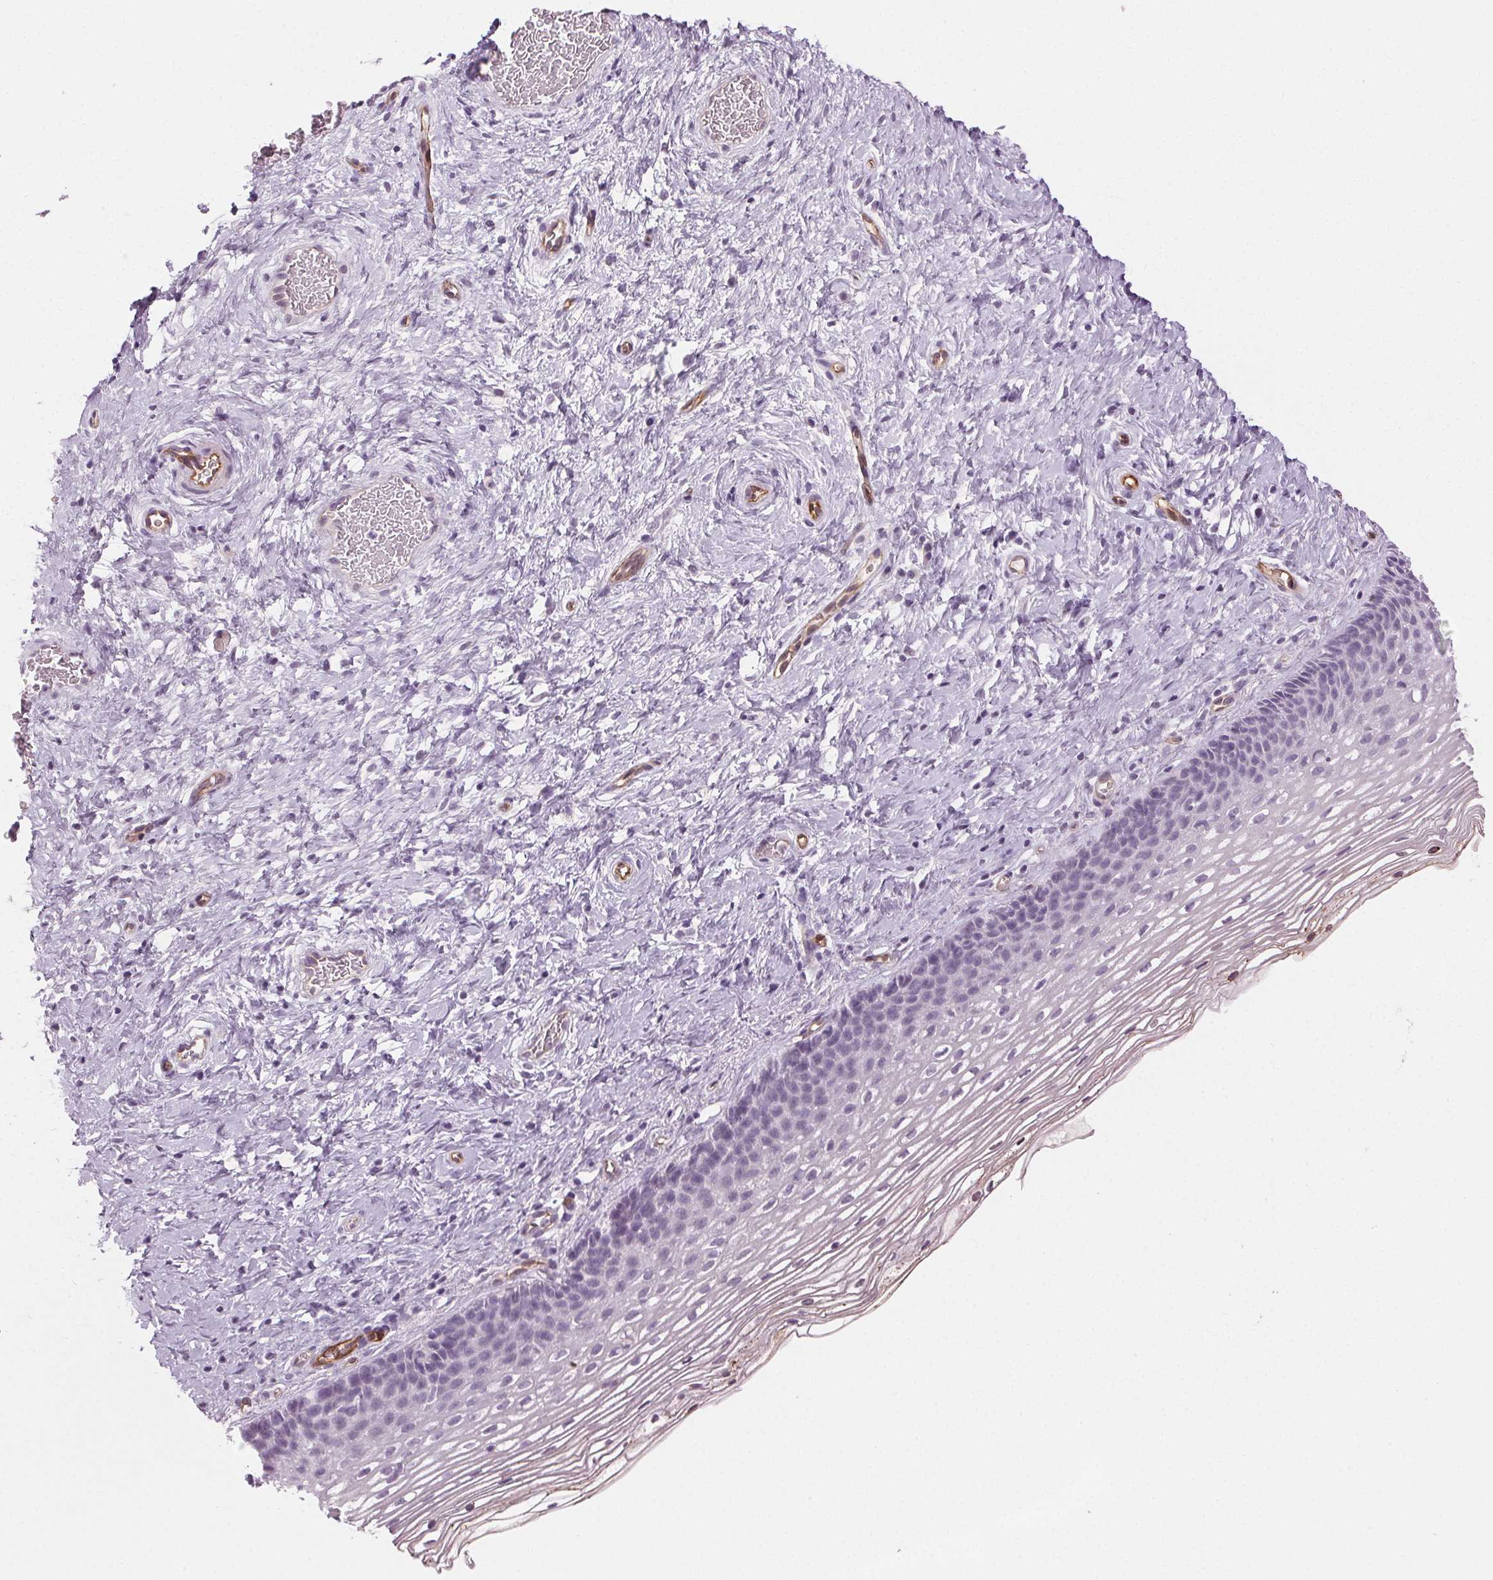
{"staining": {"intensity": "negative", "quantity": "none", "location": "none"}, "tissue": "cervix", "cell_type": "Glandular cells", "image_type": "normal", "snomed": [{"axis": "morphology", "description": "Normal tissue, NOS"}, {"axis": "topography", "description": "Cervix"}], "caption": "The image reveals no significant expression in glandular cells of cervix.", "gene": "AIF1L", "patient": {"sex": "female", "age": 34}}